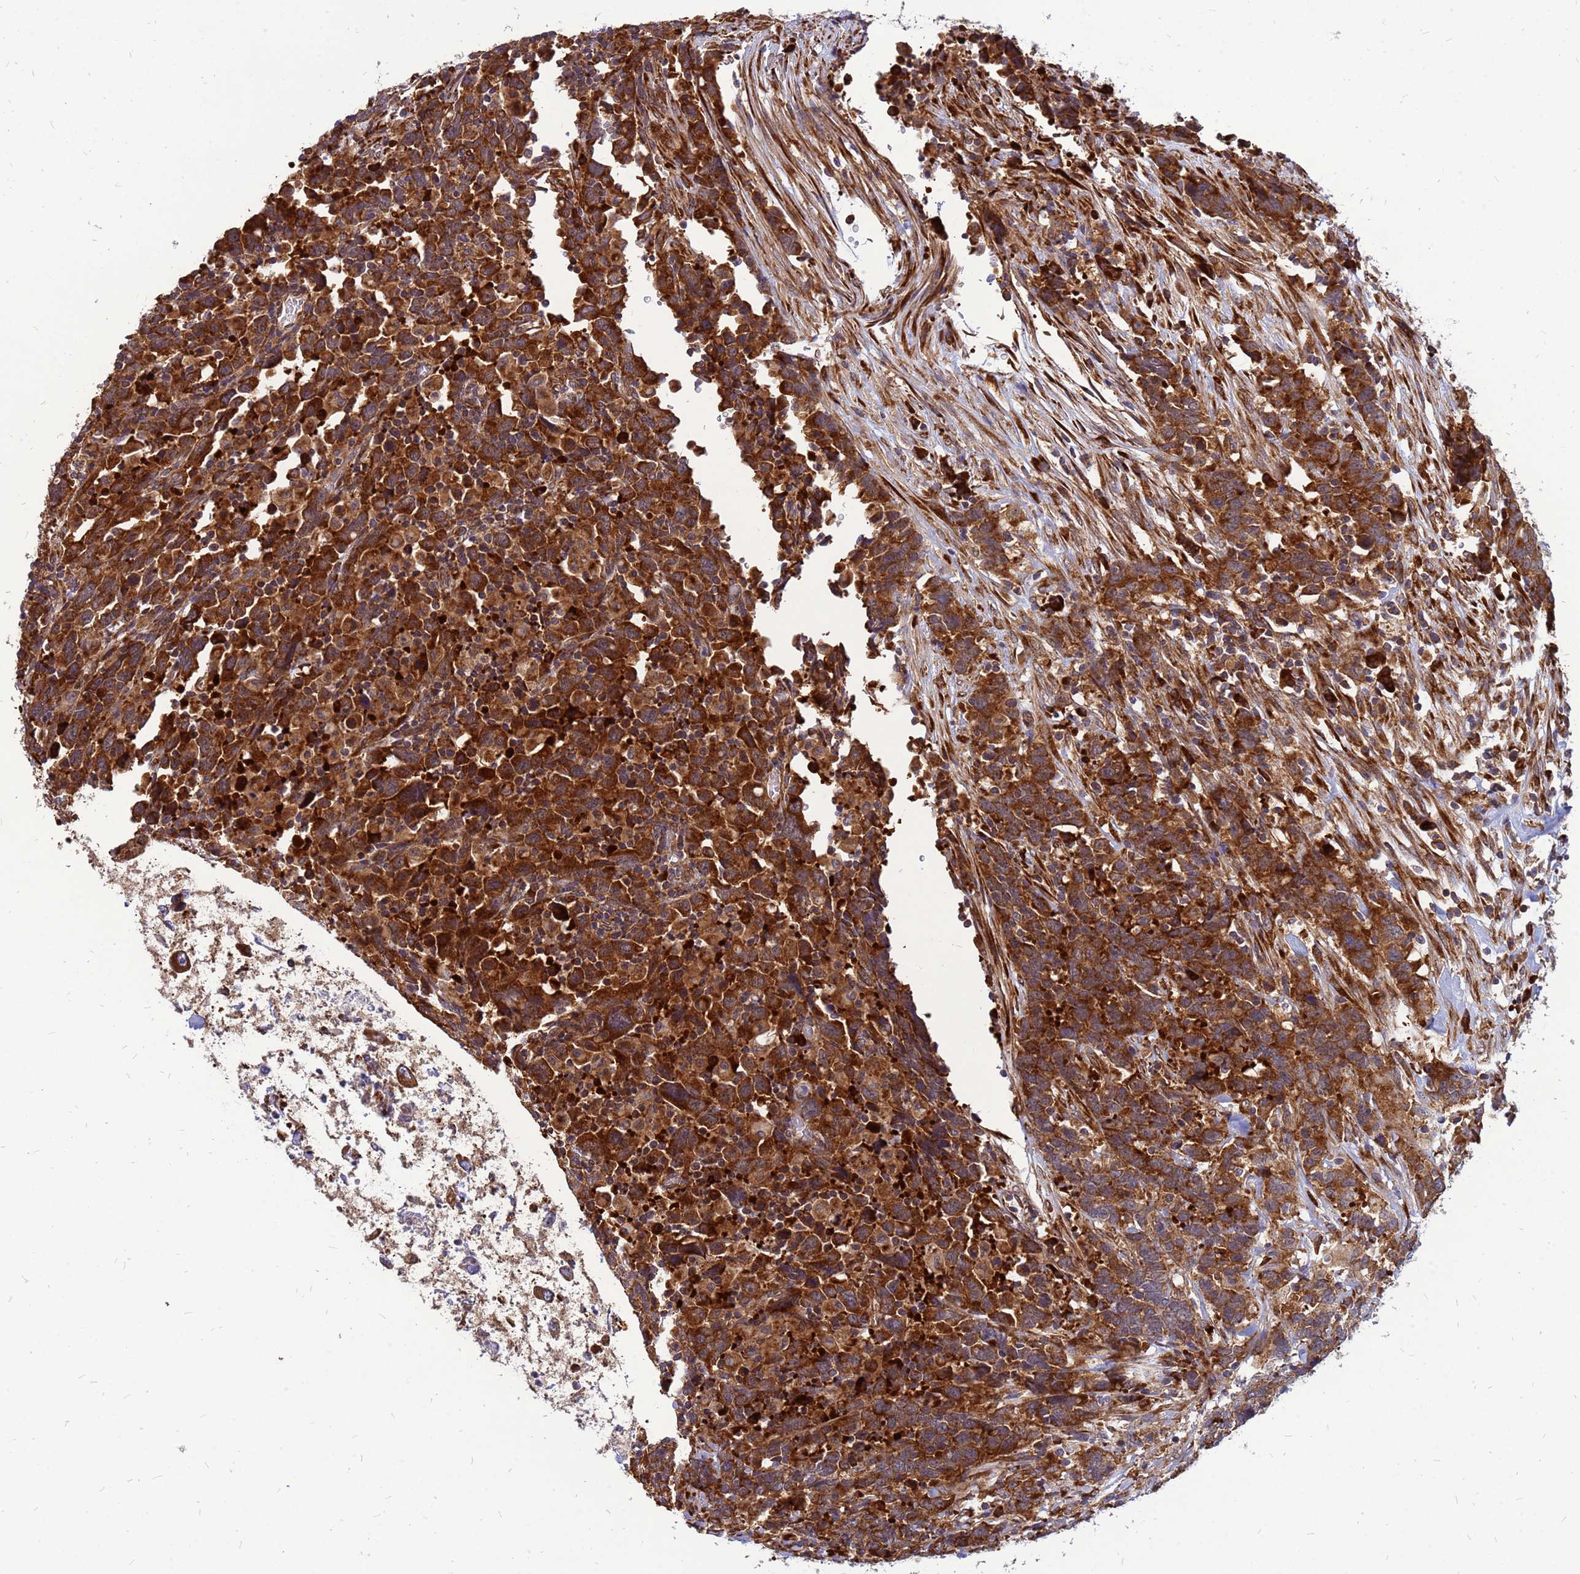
{"staining": {"intensity": "strong", "quantity": ">75%", "location": "cytoplasmic/membranous"}, "tissue": "urothelial cancer", "cell_type": "Tumor cells", "image_type": "cancer", "snomed": [{"axis": "morphology", "description": "Urothelial carcinoma, High grade"}, {"axis": "topography", "description": "Urinary bladder"}], "caption": "Immunohistochemistry micrograph of neoplastic tissue: urothelial carcinoma (high-grade) stained using IHC displays high levels of strong protein expression localized specifically in the cytoplasmic/membranous of tumor cells, appearing as a cytoplasmic/membranous brown color.", "gene": "RPL8", "patient": {"sex": "male", "age": 61}}